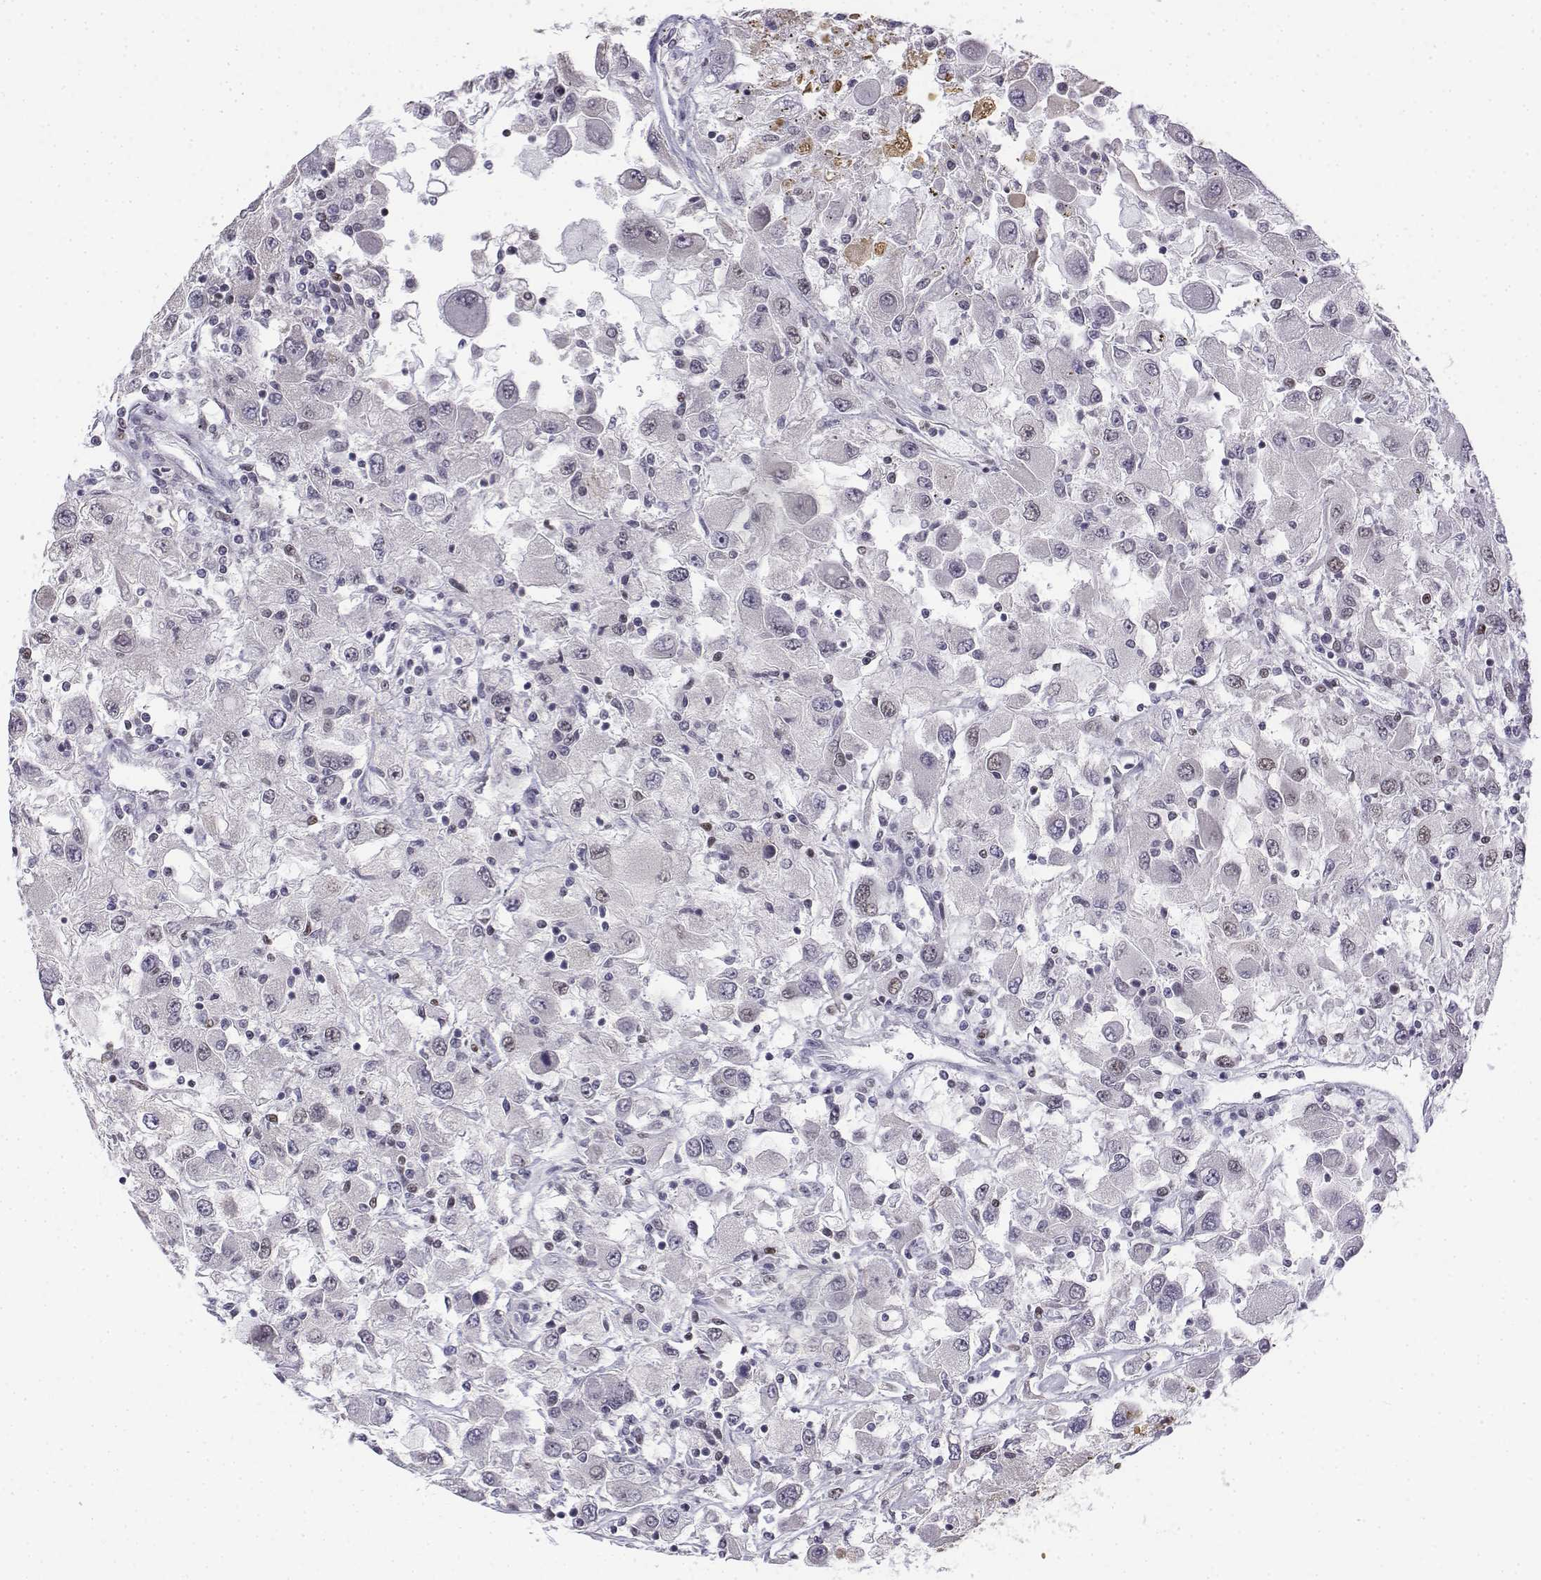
{"staining": {"intensity": "negative", "quantity": "none", "location": "none"}, "tissue": "renal cancer", "cell_type": "Tumor cells", "image_type": "cancer", "snomed": [{"axis": "morphology", "description": "Adenocarcinoma, NOS"}, {"axis": "topography", "description": "Kidney"}], "caption": "Renal cancer was stained to show a protein in brown. There is no significant expression in tumor cells.", "gene": "SETD1A", "patient": {"sex": "female", "age": 67}}